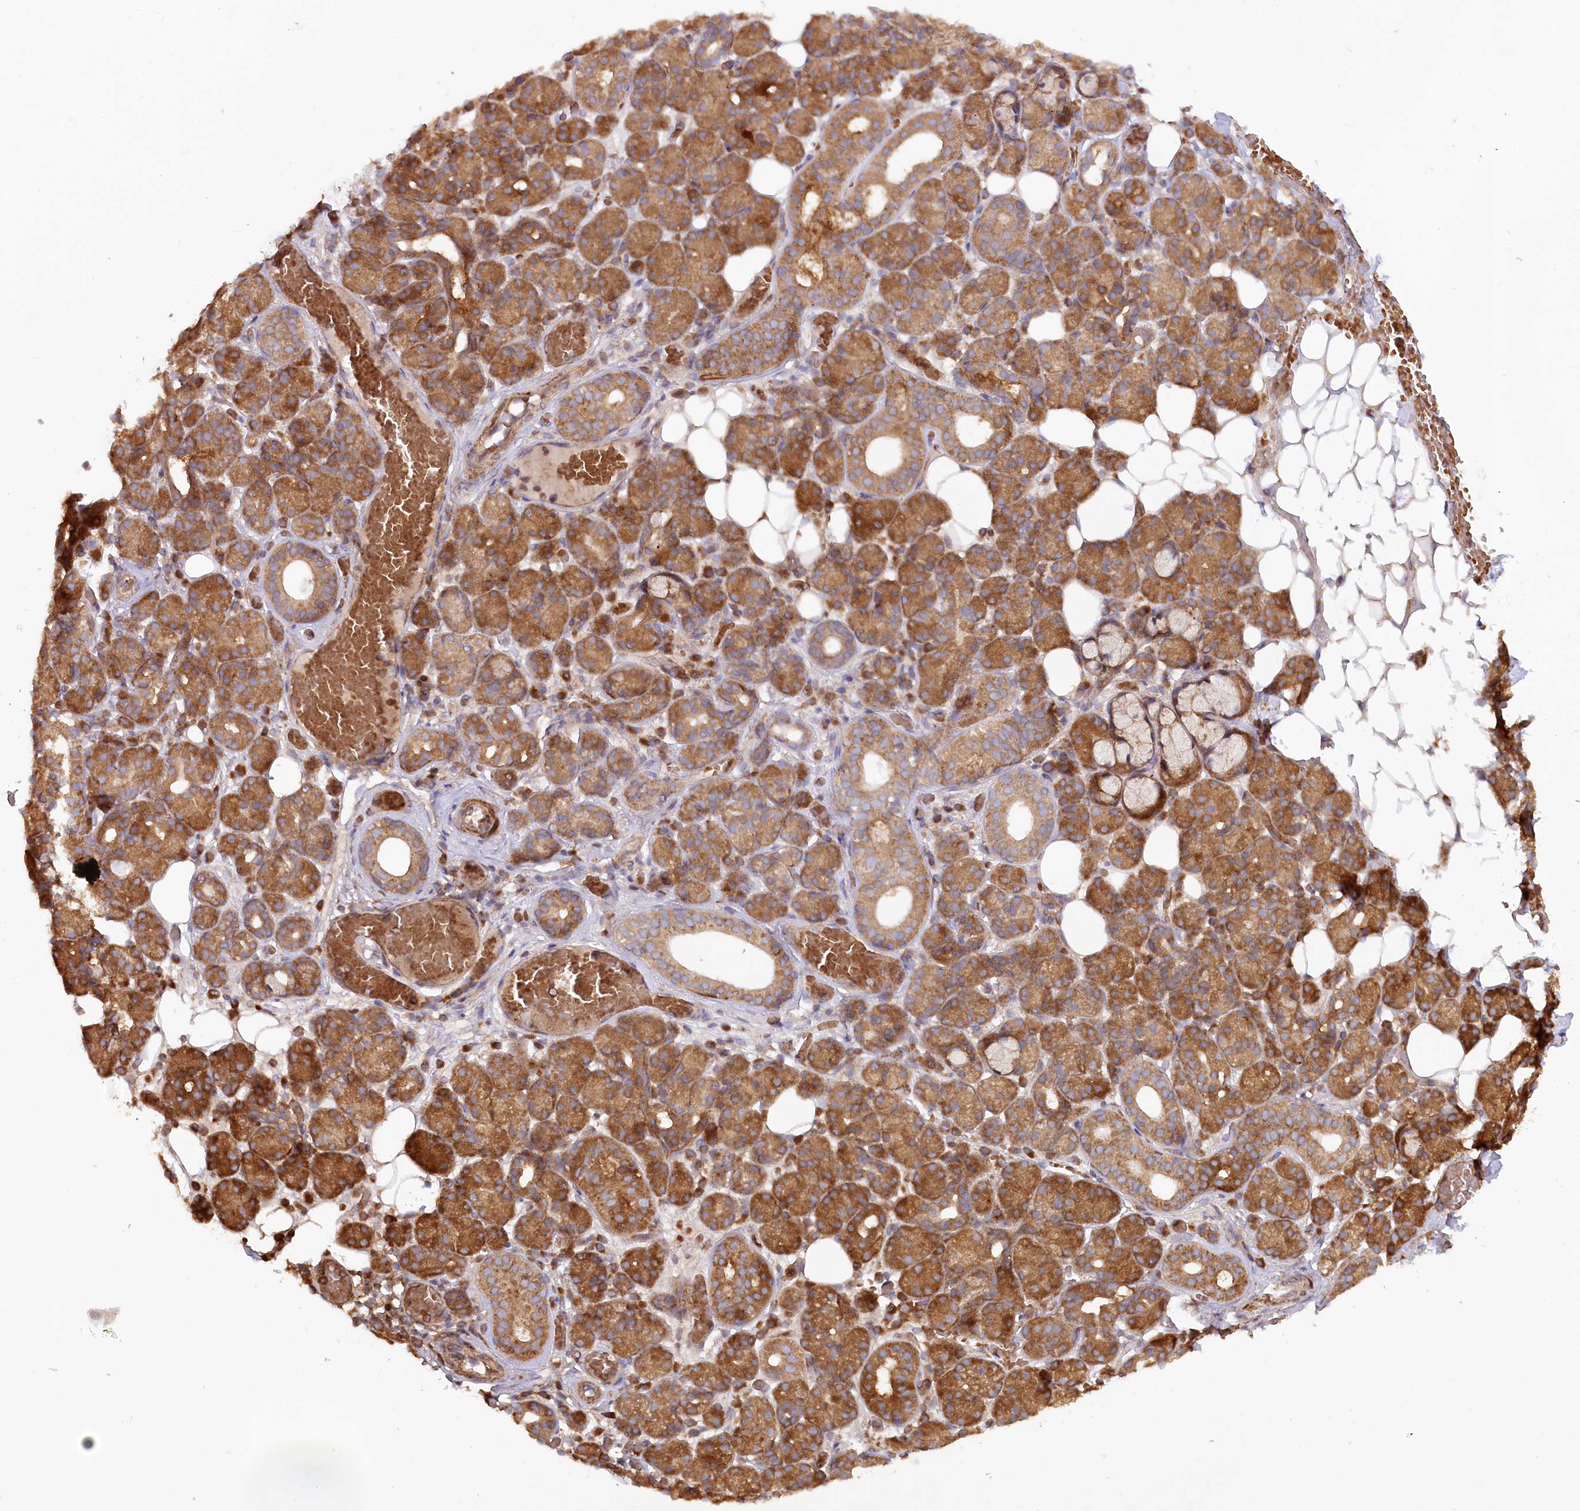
{"staining": {"intensity": "strong", "quantity": ">75%", "location": "cytoplasmic/membranous"}, "tissue": "salivary gland", "cell_type": "Glandular cells", "image_type": "normal", "snomed": [{"axis": "morphology", "description": "Normal tissue, NOS"}, {"axis": "topography", "description": "Salivary gland"}], "caption": "Glandular cells display strong cytoplasmic/membranous positivity in about >75% of cells in benign salivary gland.", "gene": "PAIP2", "patient": {"sex": "male", "age": 63}}